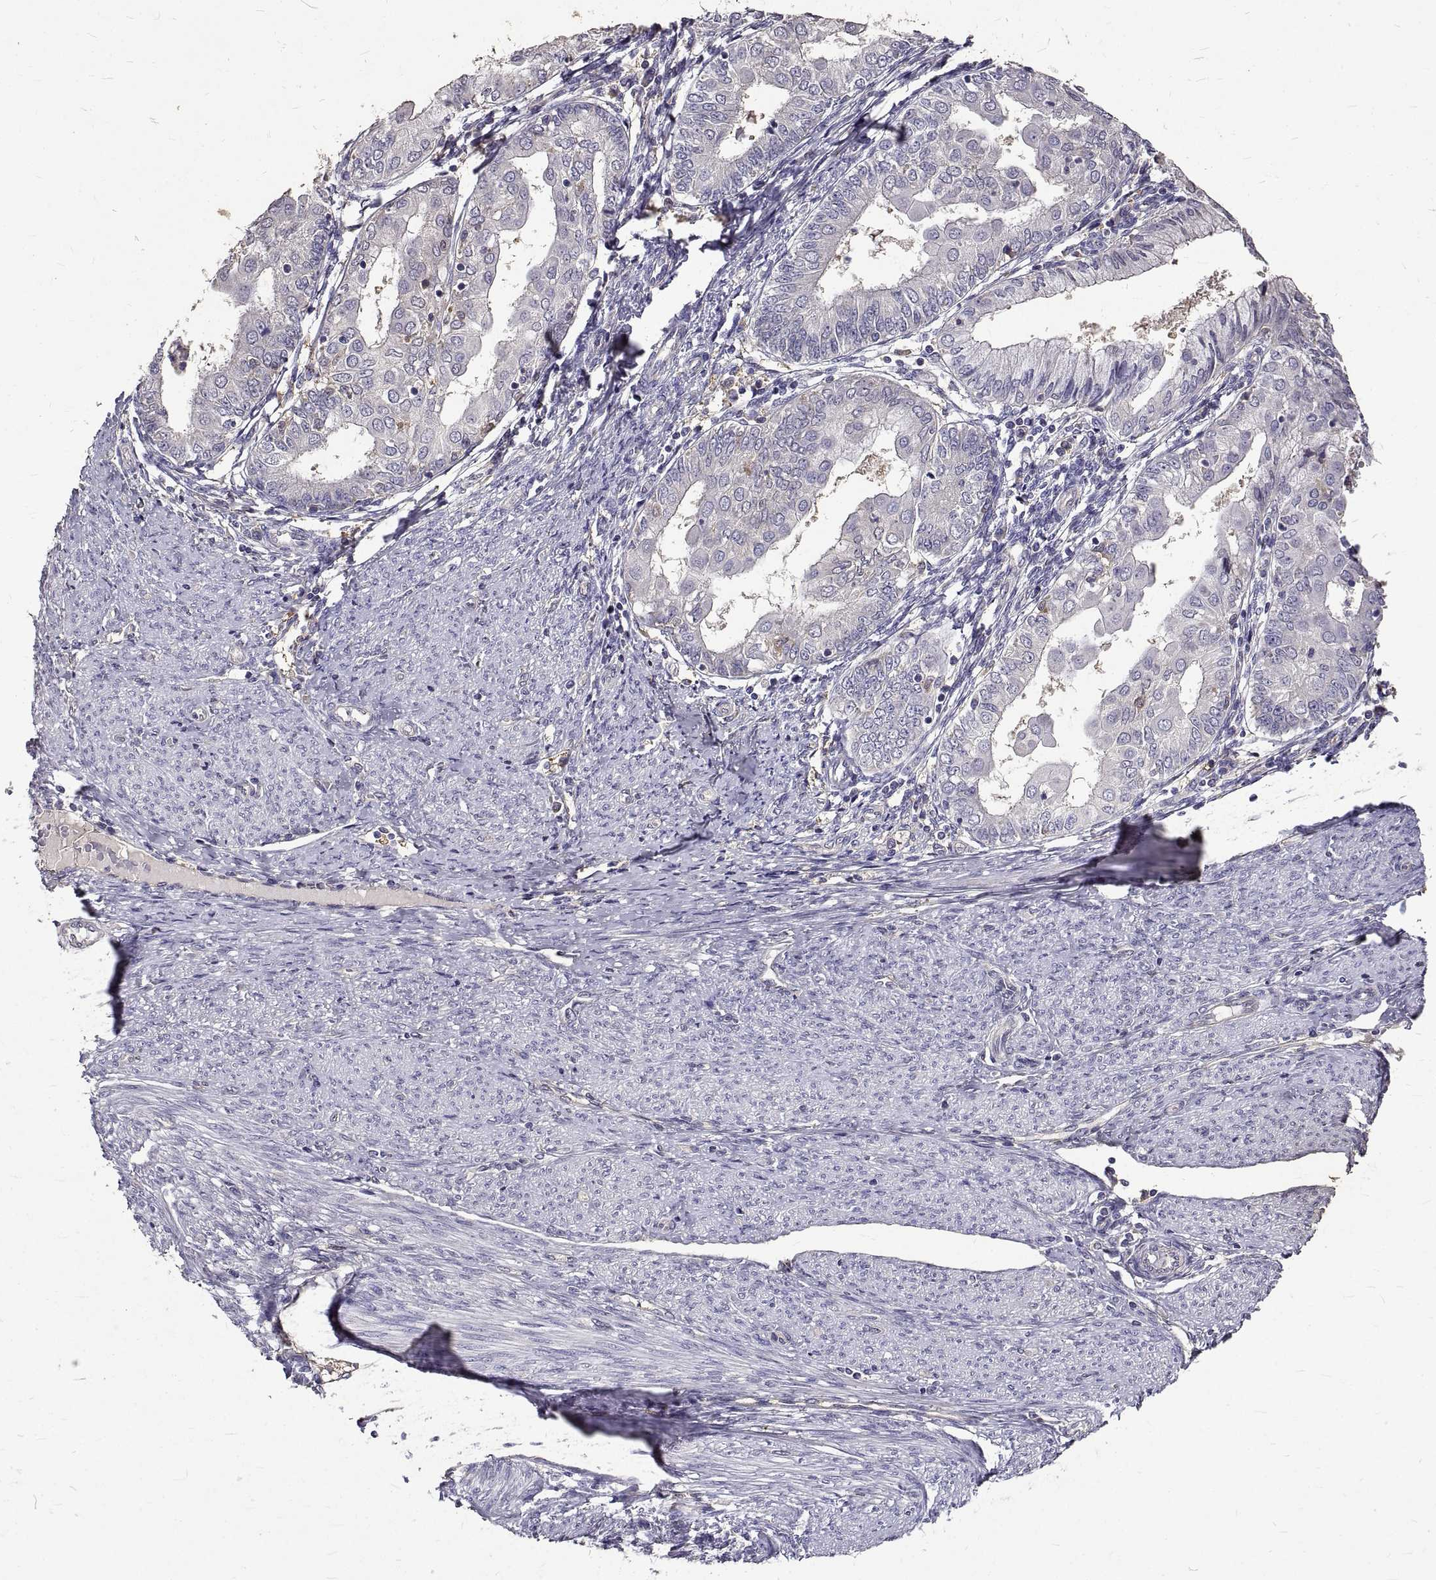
{"staining": {"intensity": "negative", "quantity": "none", "location": "none"}, "tissue": "endometrial cancer", "cell_type": "Tumor cells", "image_type": "cancer", "snomed": [{"axis": "morphology", "description": "Adenocarcinoma, NOS"}, {"axis": "topography", "description": "Endometrium"}], "caption": "Histopathology image shows no significant protein expression in tumor cells of adenocarcinoma (endometrial).", "gene": "PEA15", "patient": {"sex": "female", "age": 68}}